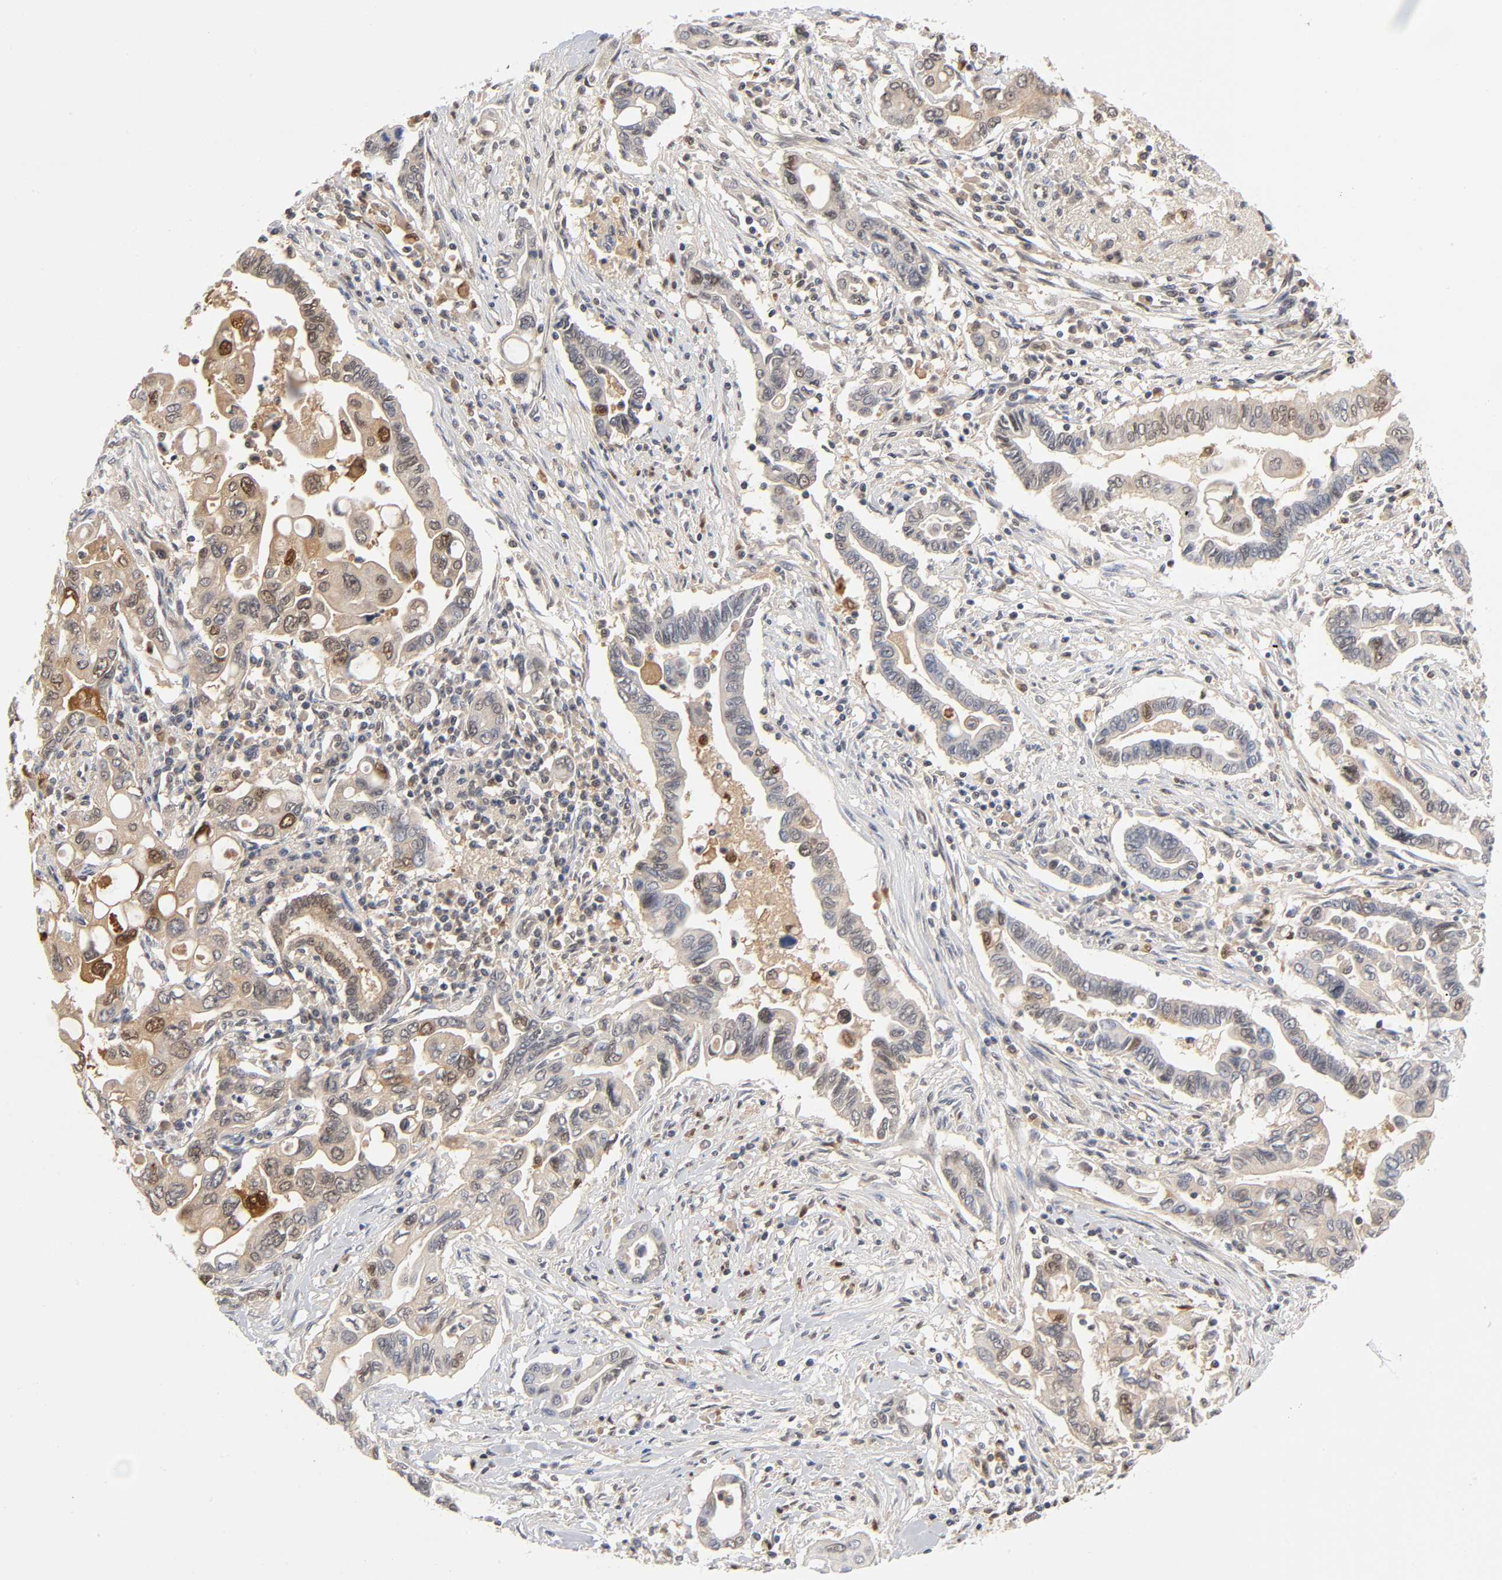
{"staining": {"intensity": "moderate", "quantity": "<25%", "location": "cytoplasmic/membranous"}, "tissue": "pancreatic cancer", "cell_type": "Tumor cells", "image_type": "cancer", "snomed": [{"axis": "morphology", "description": "Adenocarcinoma, NOS"}, {"axis": "topography", "description": "Pancreas"}], "caption": "DAB immunohistochemical staining of pancreatic adenocarcinoma reveals moderate cytoplasmic/membranous protein positivity in approximately <25% of tumor cells. (DAB (3,3'-diaminobenzidine) IHC with brightfield microscopy, high magnification).", "gene": "DFFB", "patient": {"sex": "female", "age": 57}}